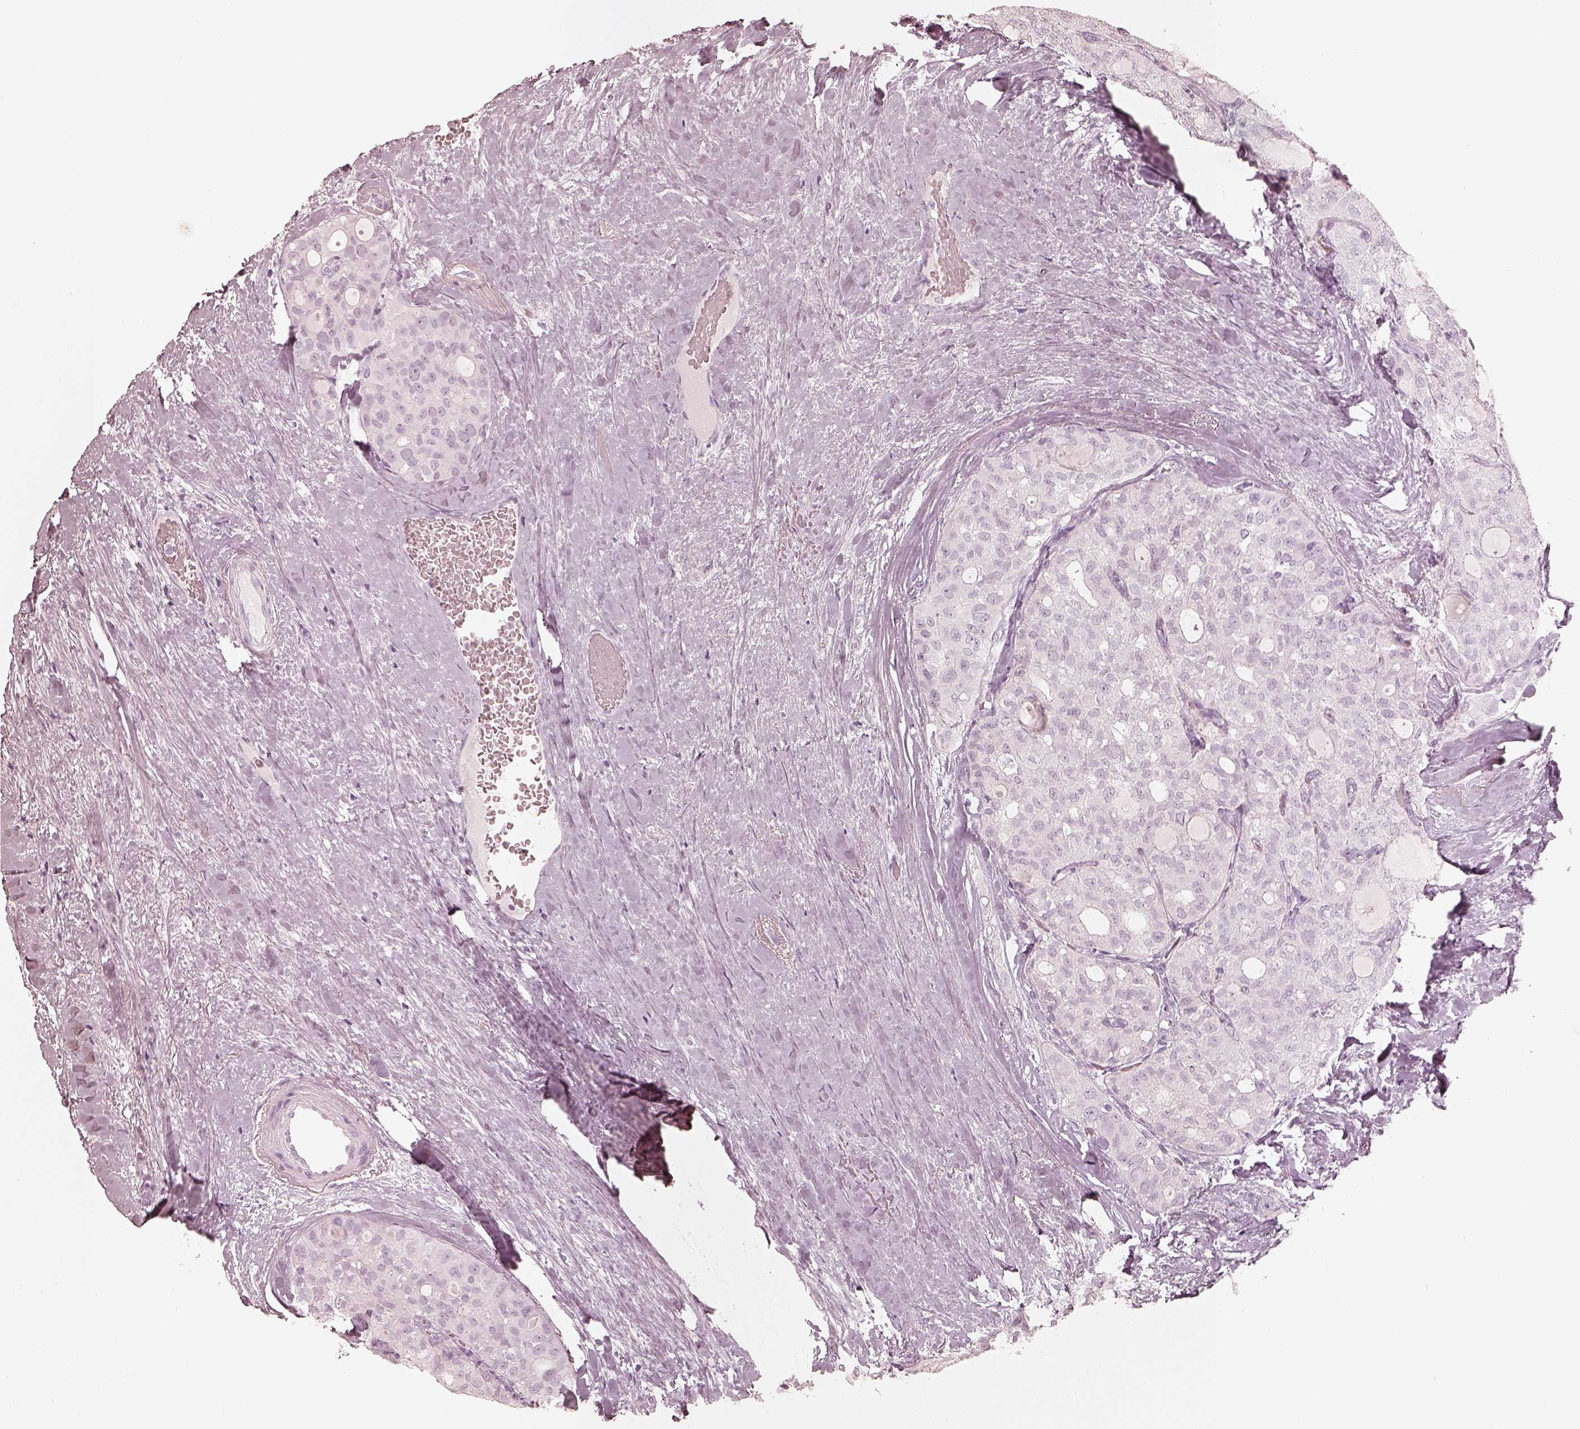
{"staining": {"intensity": "negative", "quantity": "none", "location": "none"}, "tissue": "thyroid cancer", "cell_type": "Tumor cells", "image_type": "cancer", "snomed": [{"axis": "morphology", "description": "Follicular adenoma carcinoma, NOS"}, {"axis": "topography", "description": "Thyroid gland"}], "caption": "DAB (3,3'-diaminobenzidine) immunohistochemical staining of follicular adenoma carcinoma (thyroid) shows no significant positivity in tumor cells. (Stains: DAB (3,3'-diaminobenzidine) immunohistochemistry (IHC) with hematoxylin counter stain, Microscopy: brightfield microscopy at high magnification).", "gene": "KRT72", "patient": {"sex": "male", "age": 75}}